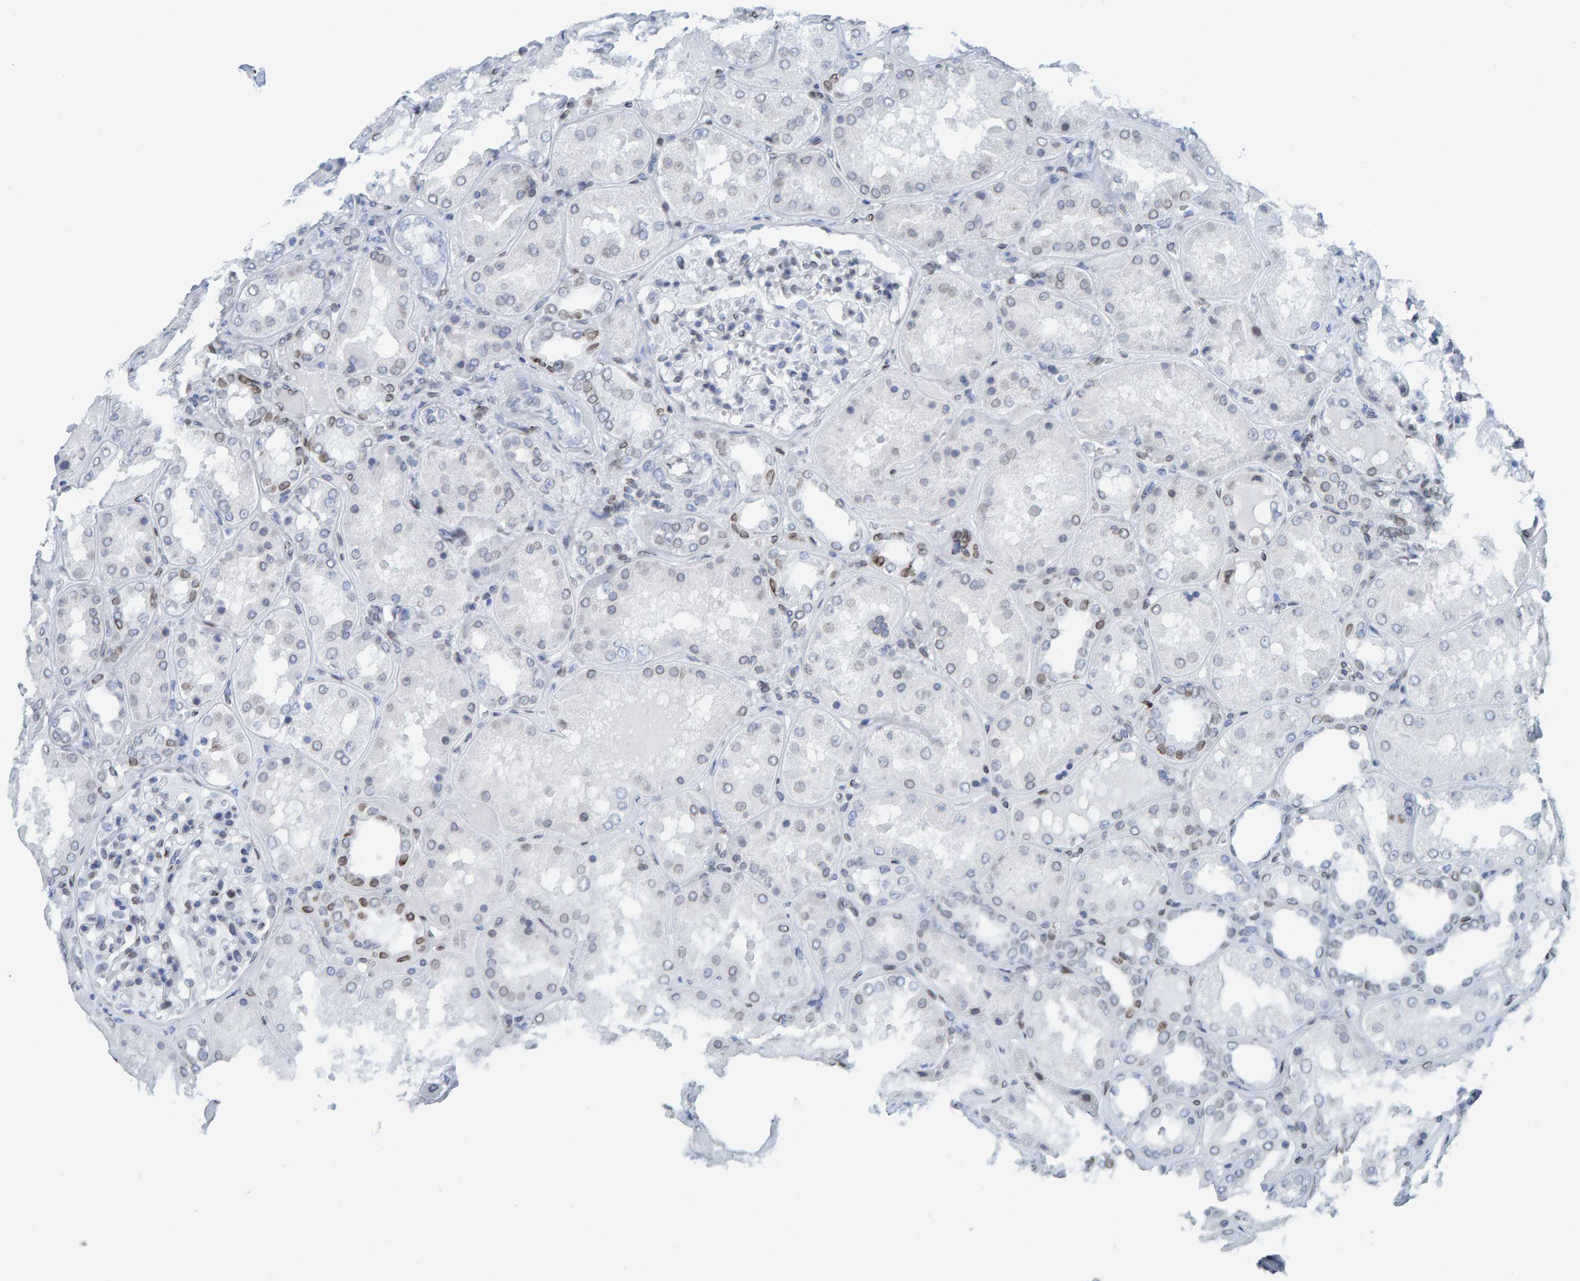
{"staining": {"intensity": "weak", "quantity": "<25%", "location": "cytoplasmic/membranous,nuclear"}, "tissue": "kidney", "cell_type": "Cells in glomeruli", "image_type": "normal", "snomed": [{"axis": "morphology", "description": "Normal tissue, NOS"}, {"axis": "topography", "description": "Kidney"}], "caption": "This is an immunohistochemistry (IHC) histopathology image of unremarkable human kidney. There is no positivity in cells in glomeruli.", "gene": "LMNB2", "patient": {"sex": "female", "age": 56}}